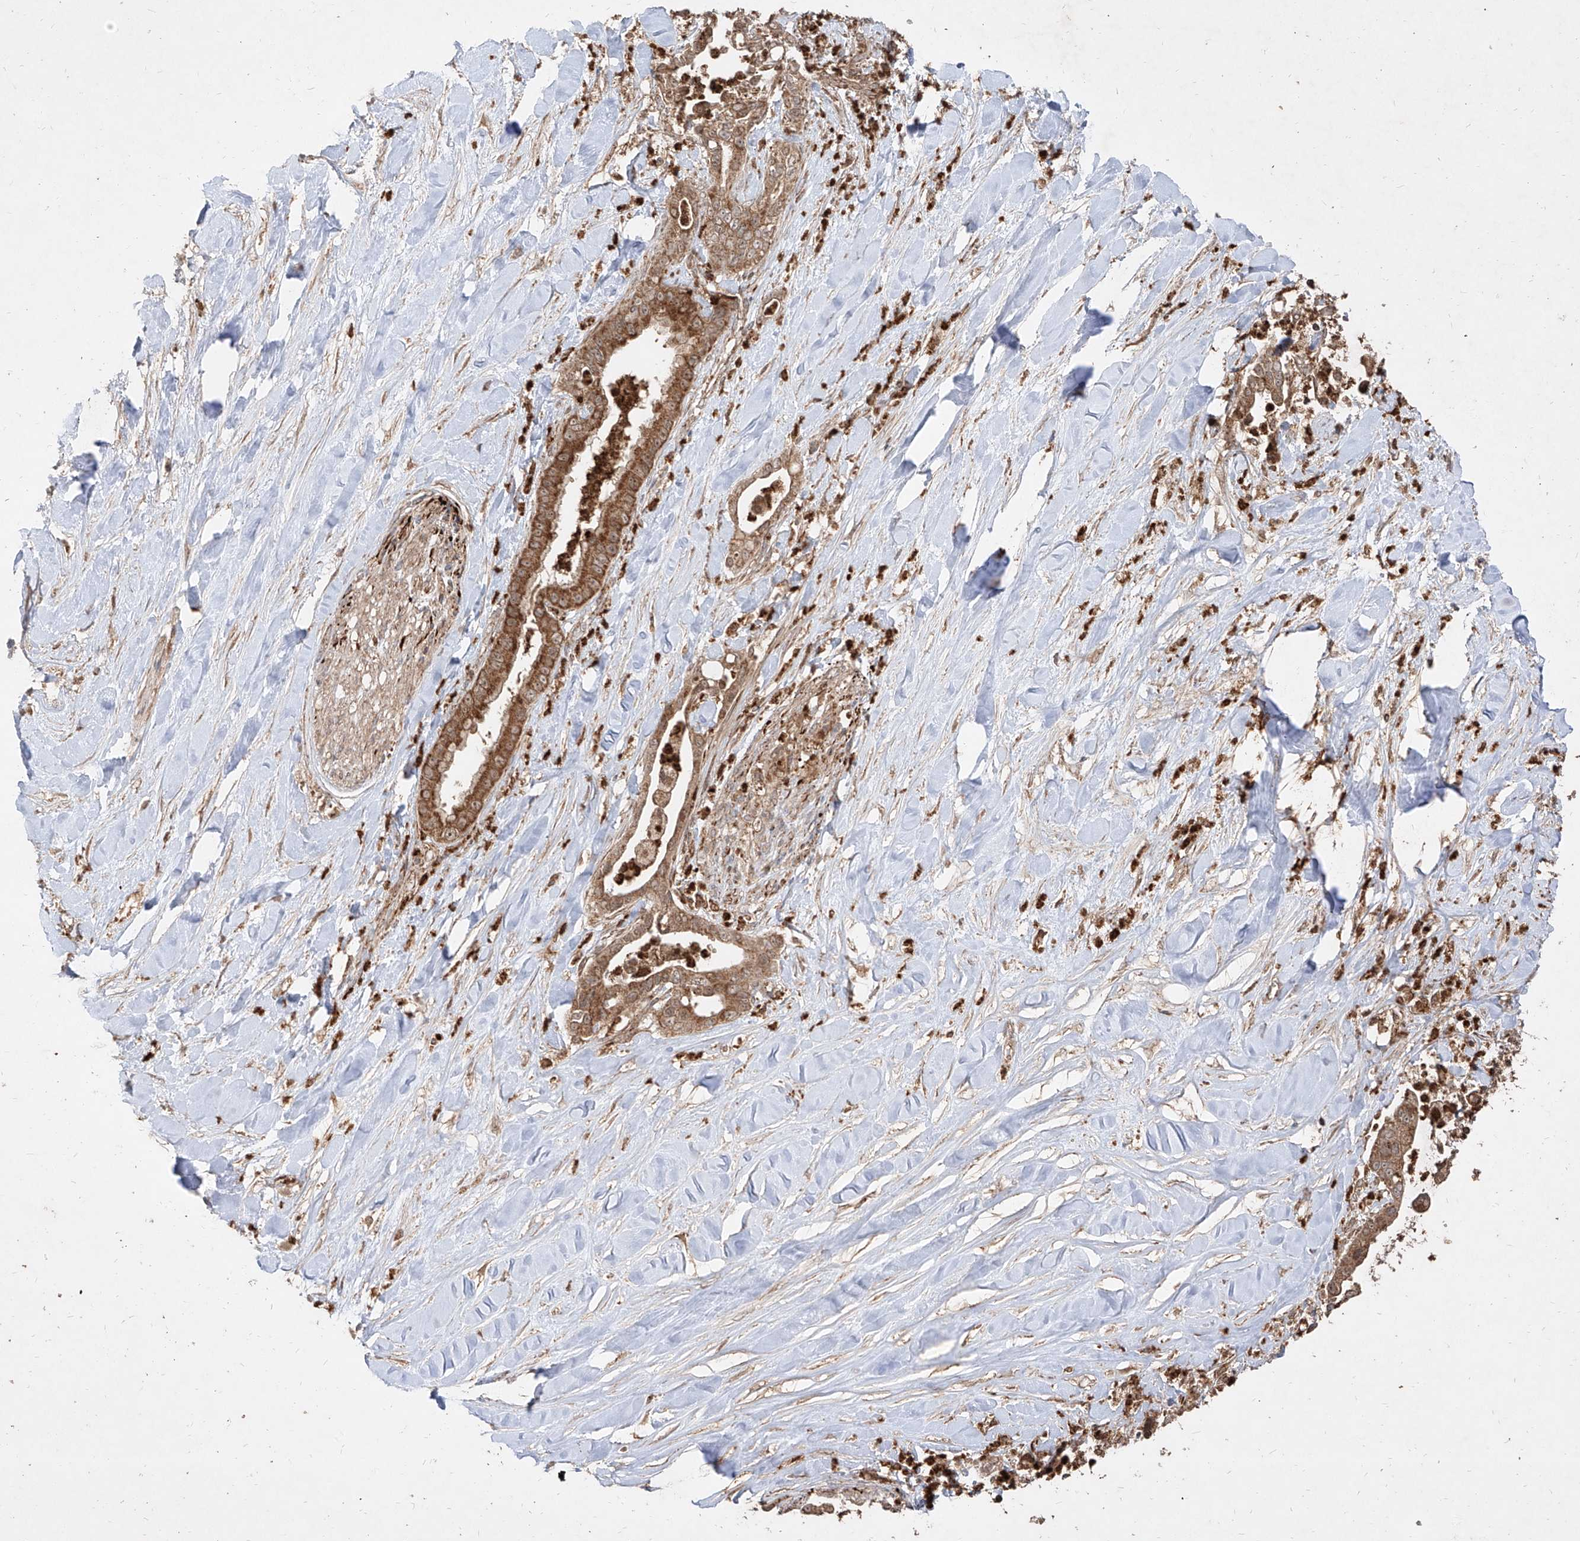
{"staining": {"intensity": "strong", "quantity": ">75%", "location": "cytoplasmic/membranous"}, "tissue": "liver cancer", "cell_type": "Tumor cells", "image_type": "cancer", "snomed": [{"axis": "morphology", "description": "Cholangiocarcinoma"}, {"axis": "topography", "description": "Liver"}], "caption": "Liver cancer stained for a protein (brown) reveals strong cytoplasmic/membranous positive staining in about >75% of tumor cells.", "gene": "AIM2", "patient": {"sex": "female", "age": 54}}